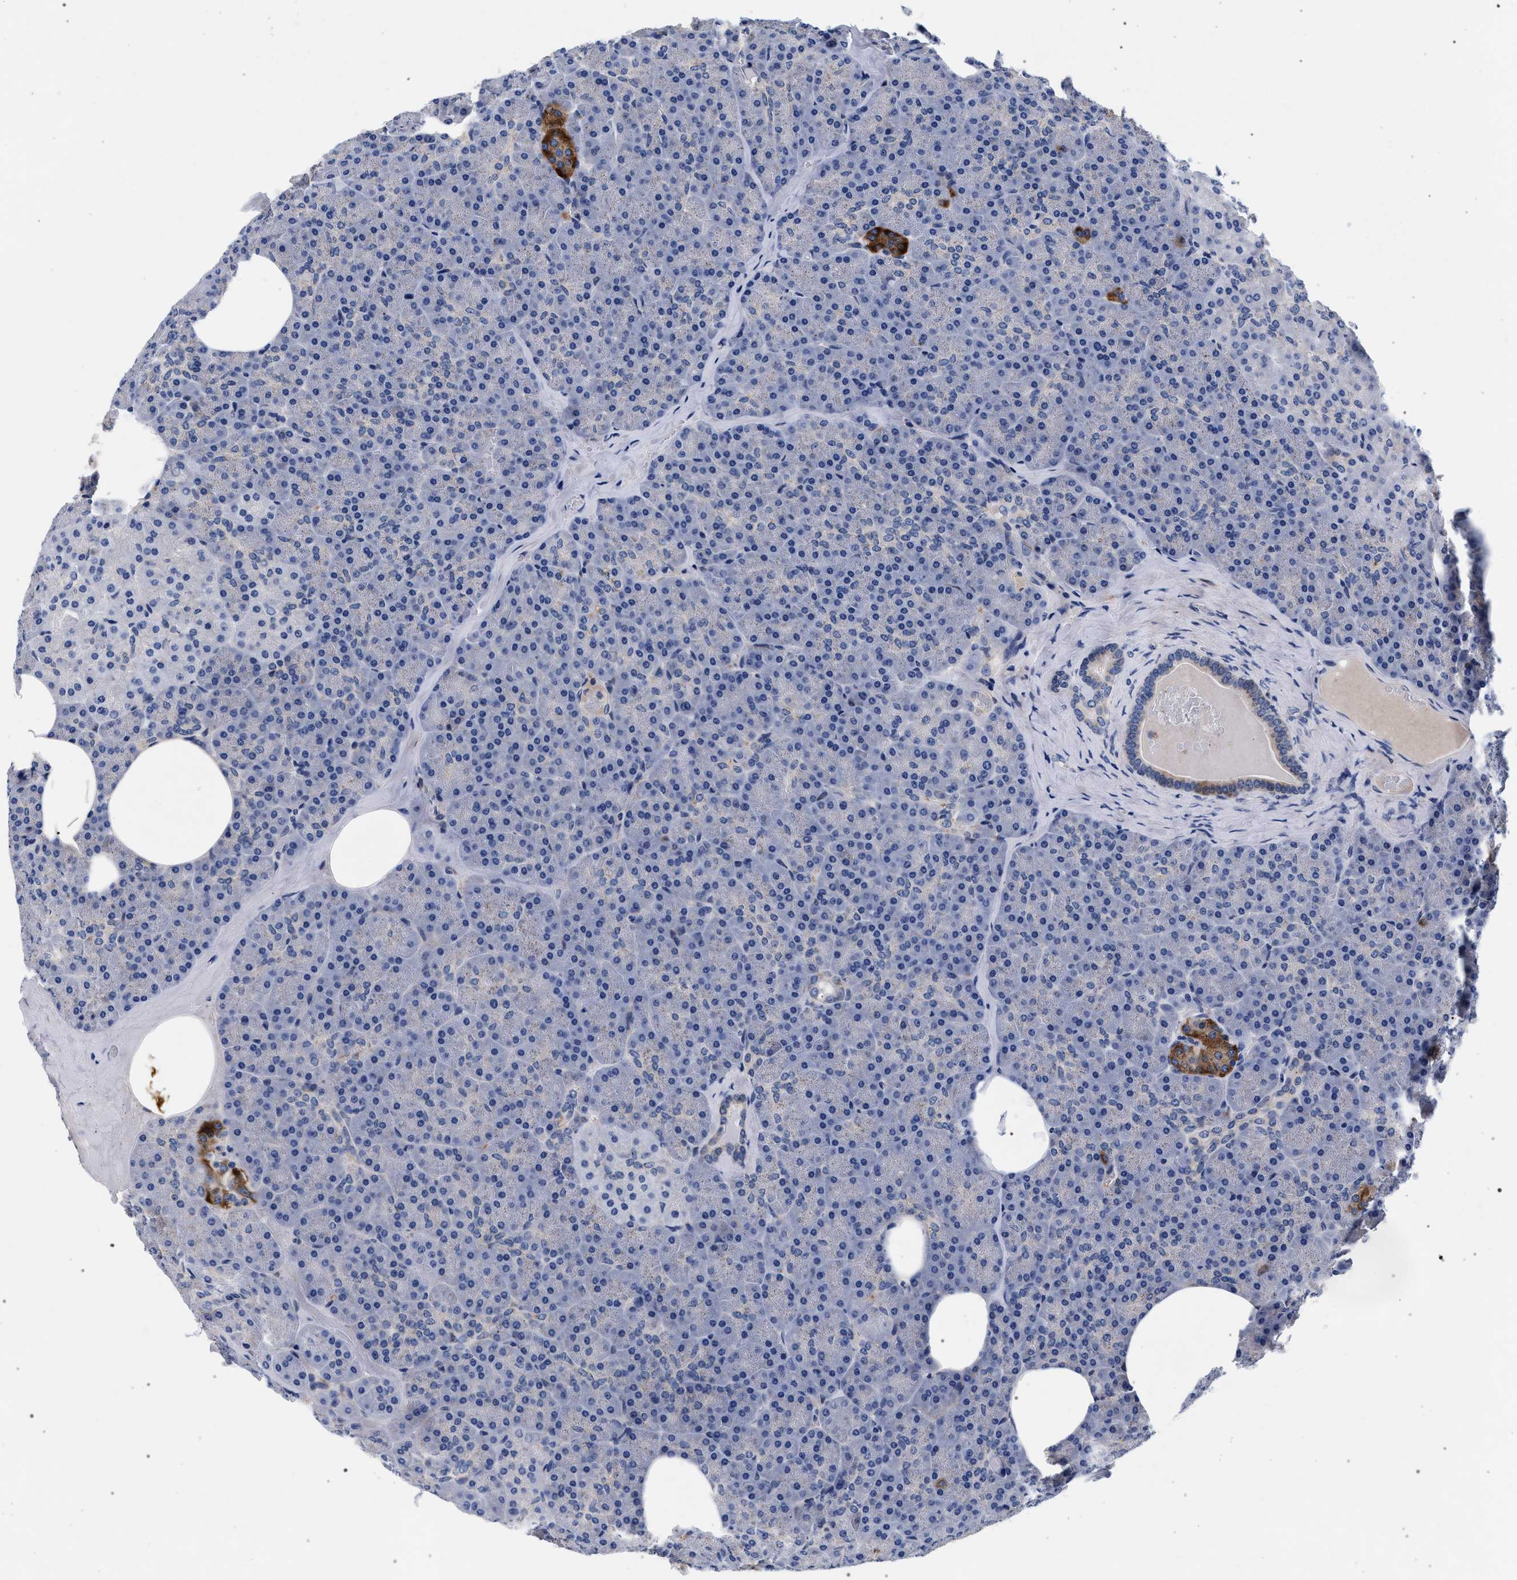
{"staining": {"intensity": "negative", "quantity": "none", "location": "none"}, "tissue": "pancreas", "cell_type": "Exocrine glandular cells", "image_type": "normal", "snomed": [{"axis": "morphology", "description": "Normal tissue, NOS"}, {"axis": "morphology", "description": "Carcinoid, malignant, NOS"}, {"axis": "topography", "description": "Pancreas"}], "caption": "High power microscopy image of an immunohistochemistry (IHC) micrograph of unremarkable pancreas, revealing no significant positivity in exocrine glandular cells. (DAB (3,3'-diaminobenzidine) IHC visualized using brightfield microscopy, high magnification).", "gene": "ACOX1", "patient": {"sex": "female", "age": 35}}